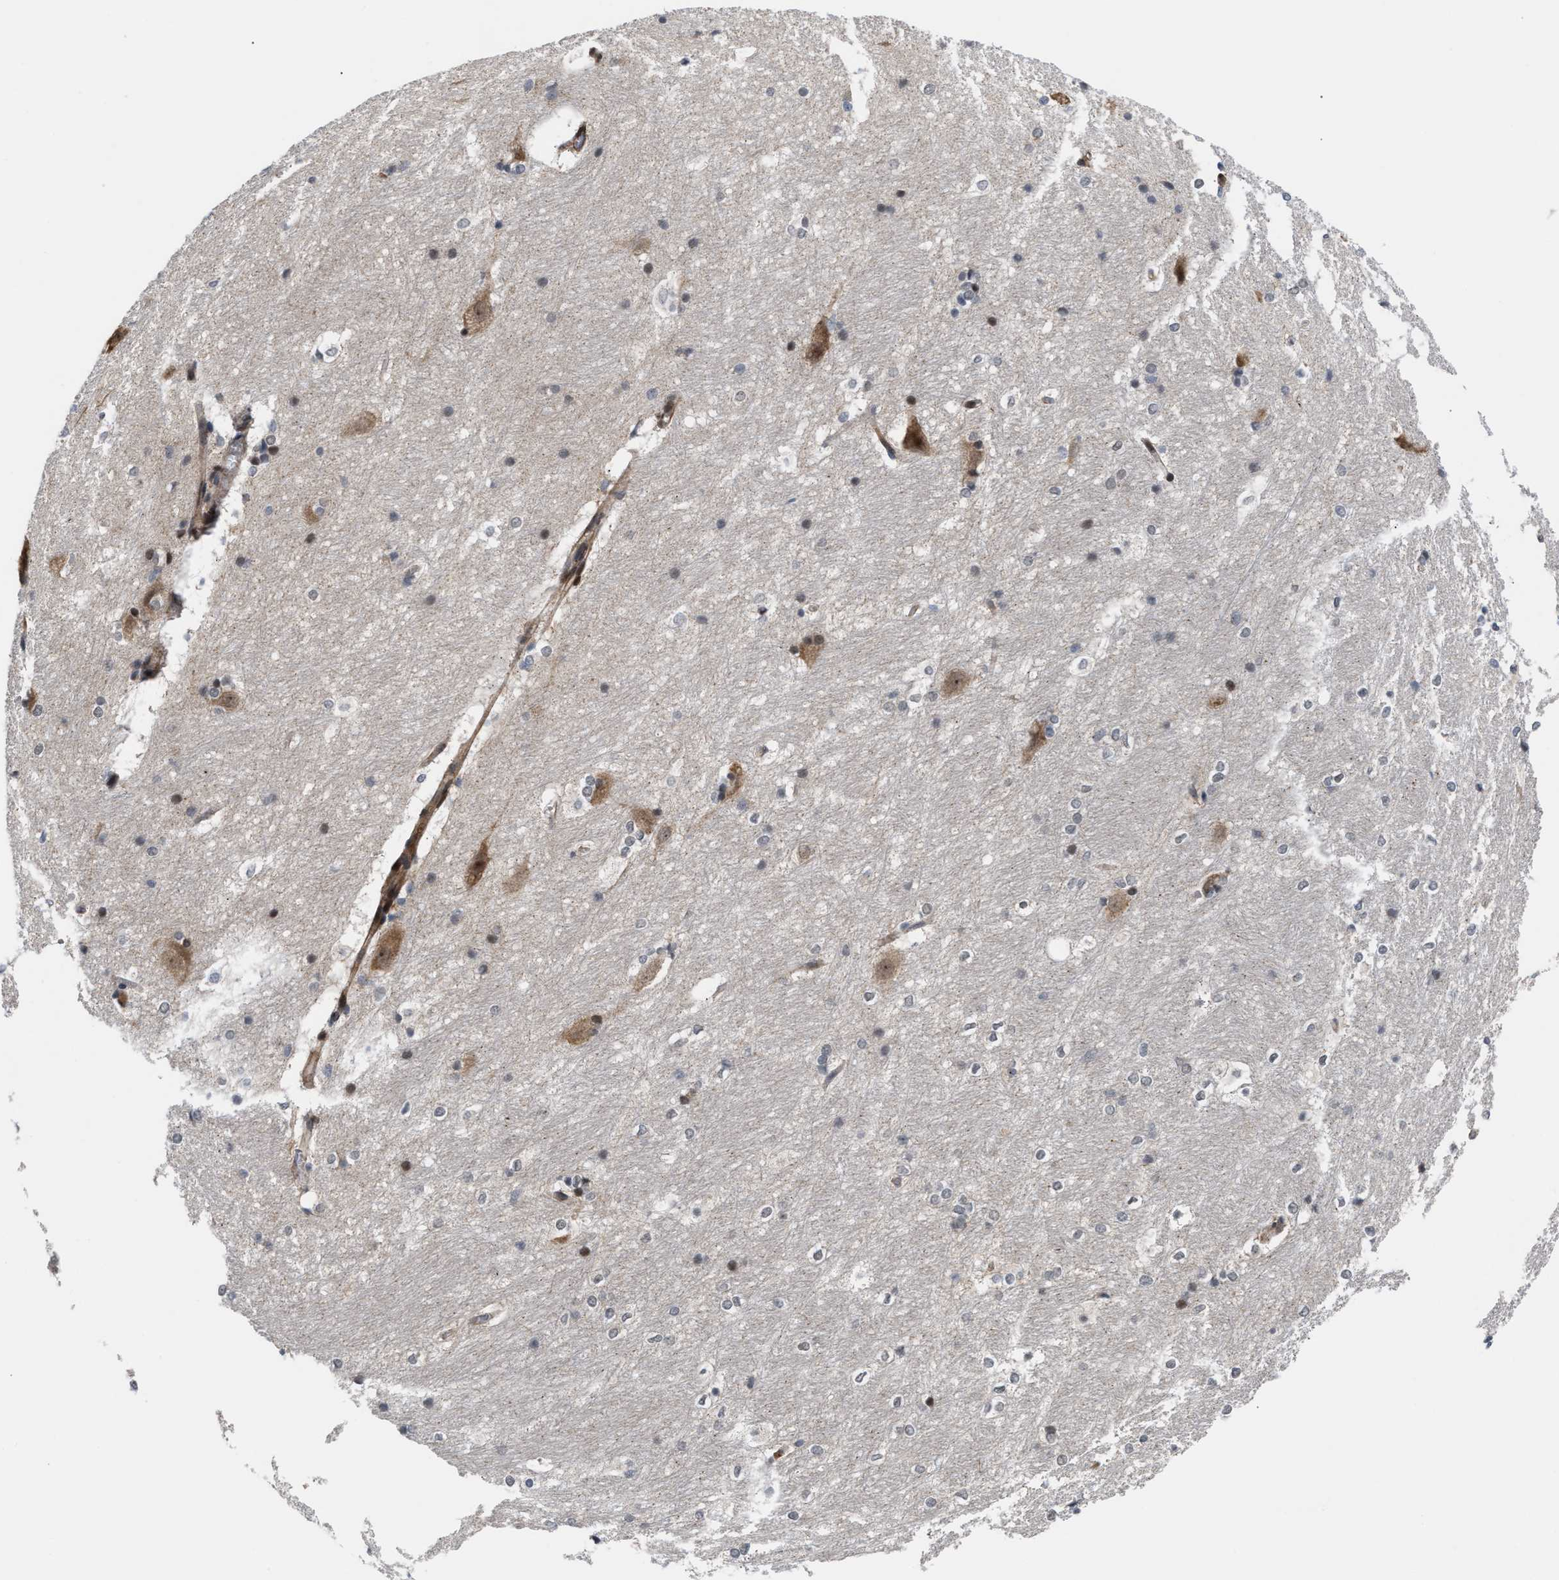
{"staining": {"intensity": "weak", "quantity": "<25%", "location": "nuclear"}, "tissue": "hippocampus", "cell_type": "Glial cells", "image_type": "normal", "snomed": [{"axis": "morphology", "description": "Normal tissue, NOS"}, {"axis": "topography", "description": "Hippocampus"}], "caption": "IHC histopathology image of normal human hippocampus stained for a protein (brown), which reveals no positivity in glial cells. Brightfield microscopy of IHC stained with DAB (3,3'-diaminobenzidine) (brown) and hematoxylin (blue), captured at high magnification.", "gene": "STAU2", "patient": {"sex": "female", "age": 19}}